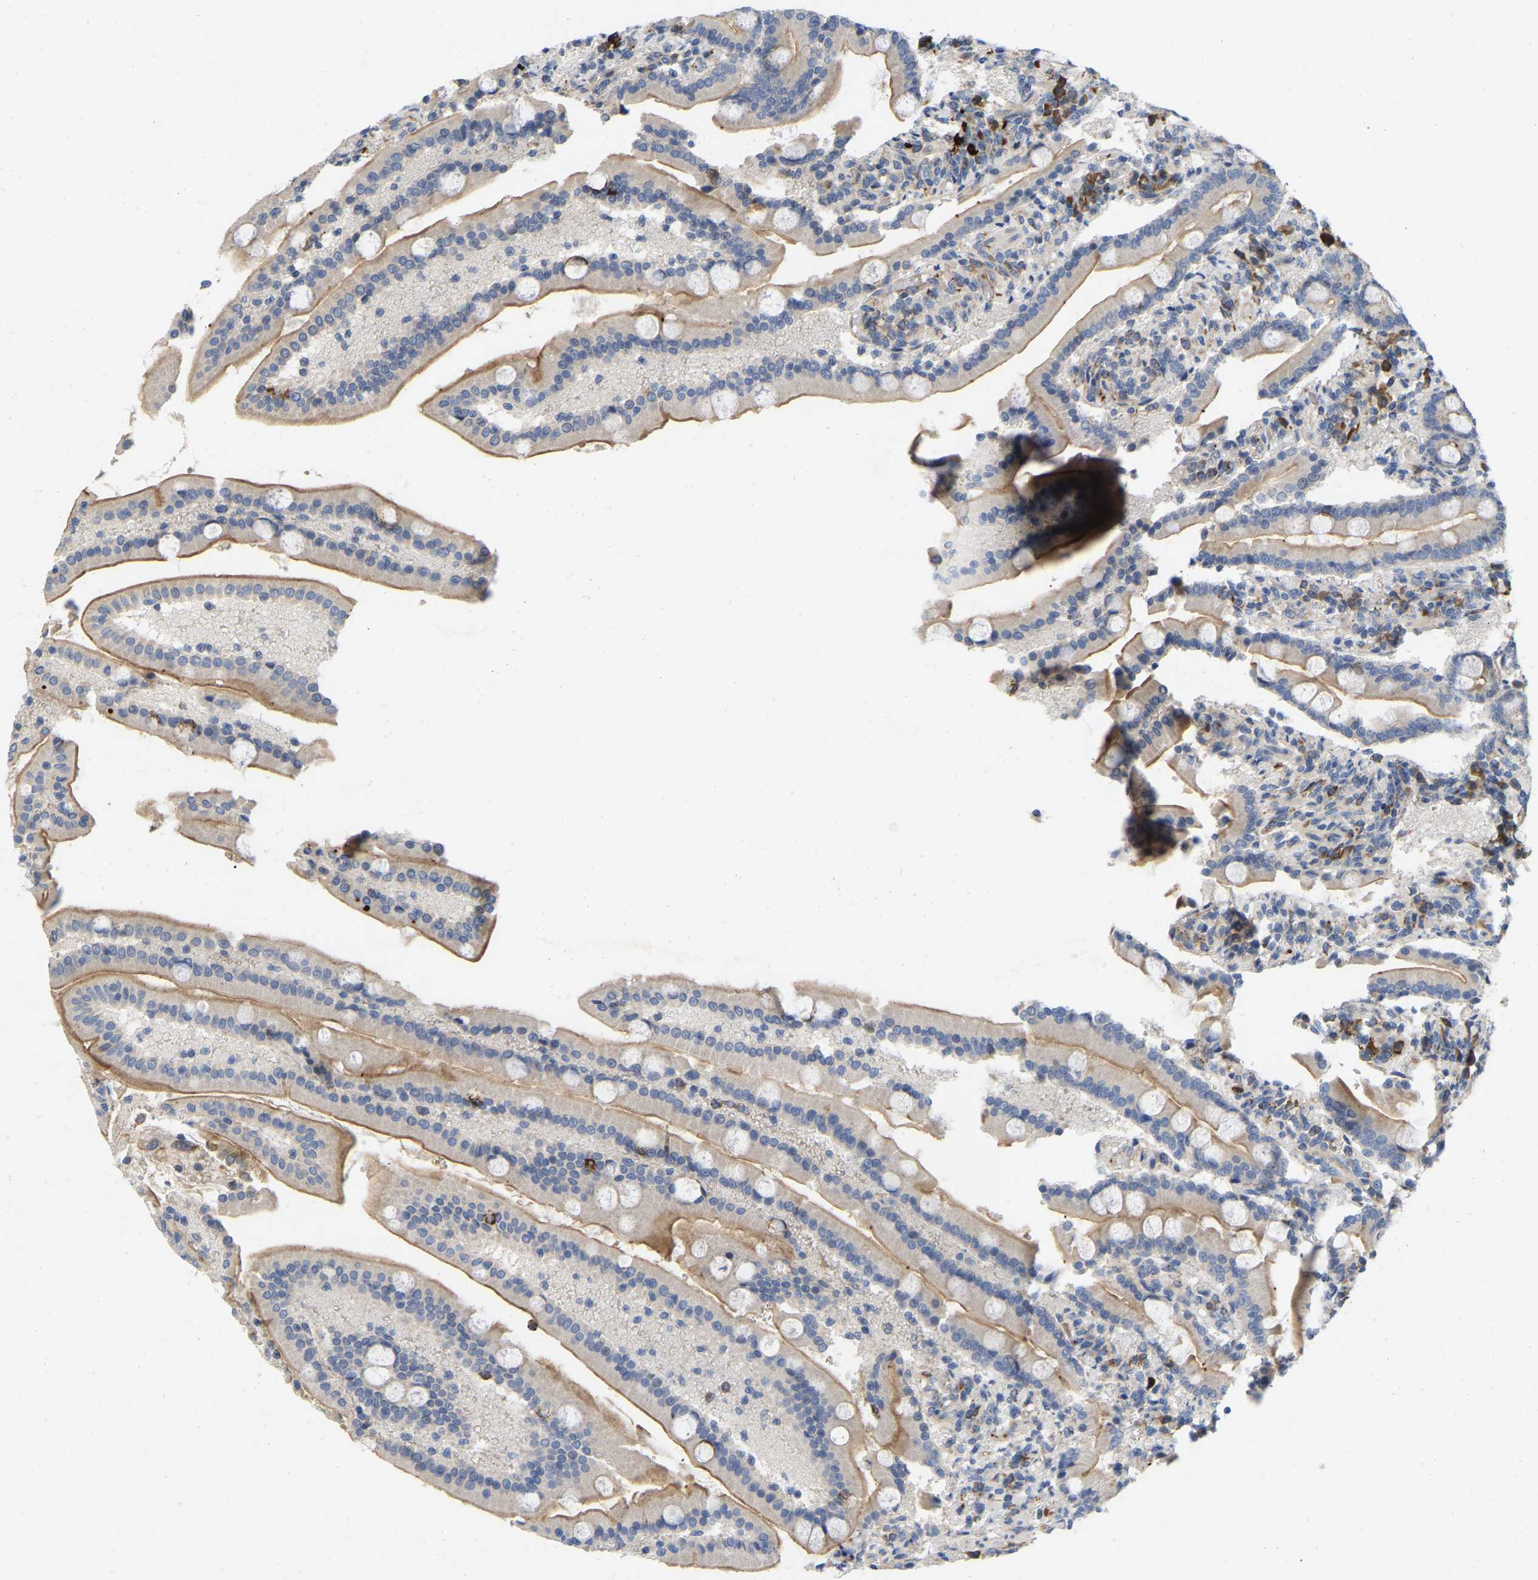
{"staining": {"intensity": "moderate", "quantity": ">75%", "location": "cytoplasmic/membranous"}, "tissue": "duodenum", "cell_type": "Glandular cells", "image_type": "normal", "snomed": [{"axis": "morphology", "description": "Normal tissue, NOS"}, {"axis": "topography", "description": "Duodenum"}], "caption": "Human duodenum stained for a protein (brown) shows moderate cytoplasmic/membranous positive expression in approximately >75% of glandular cells.", "gene": "RHEB", "patient": {"sex": "male", "age": 54}}